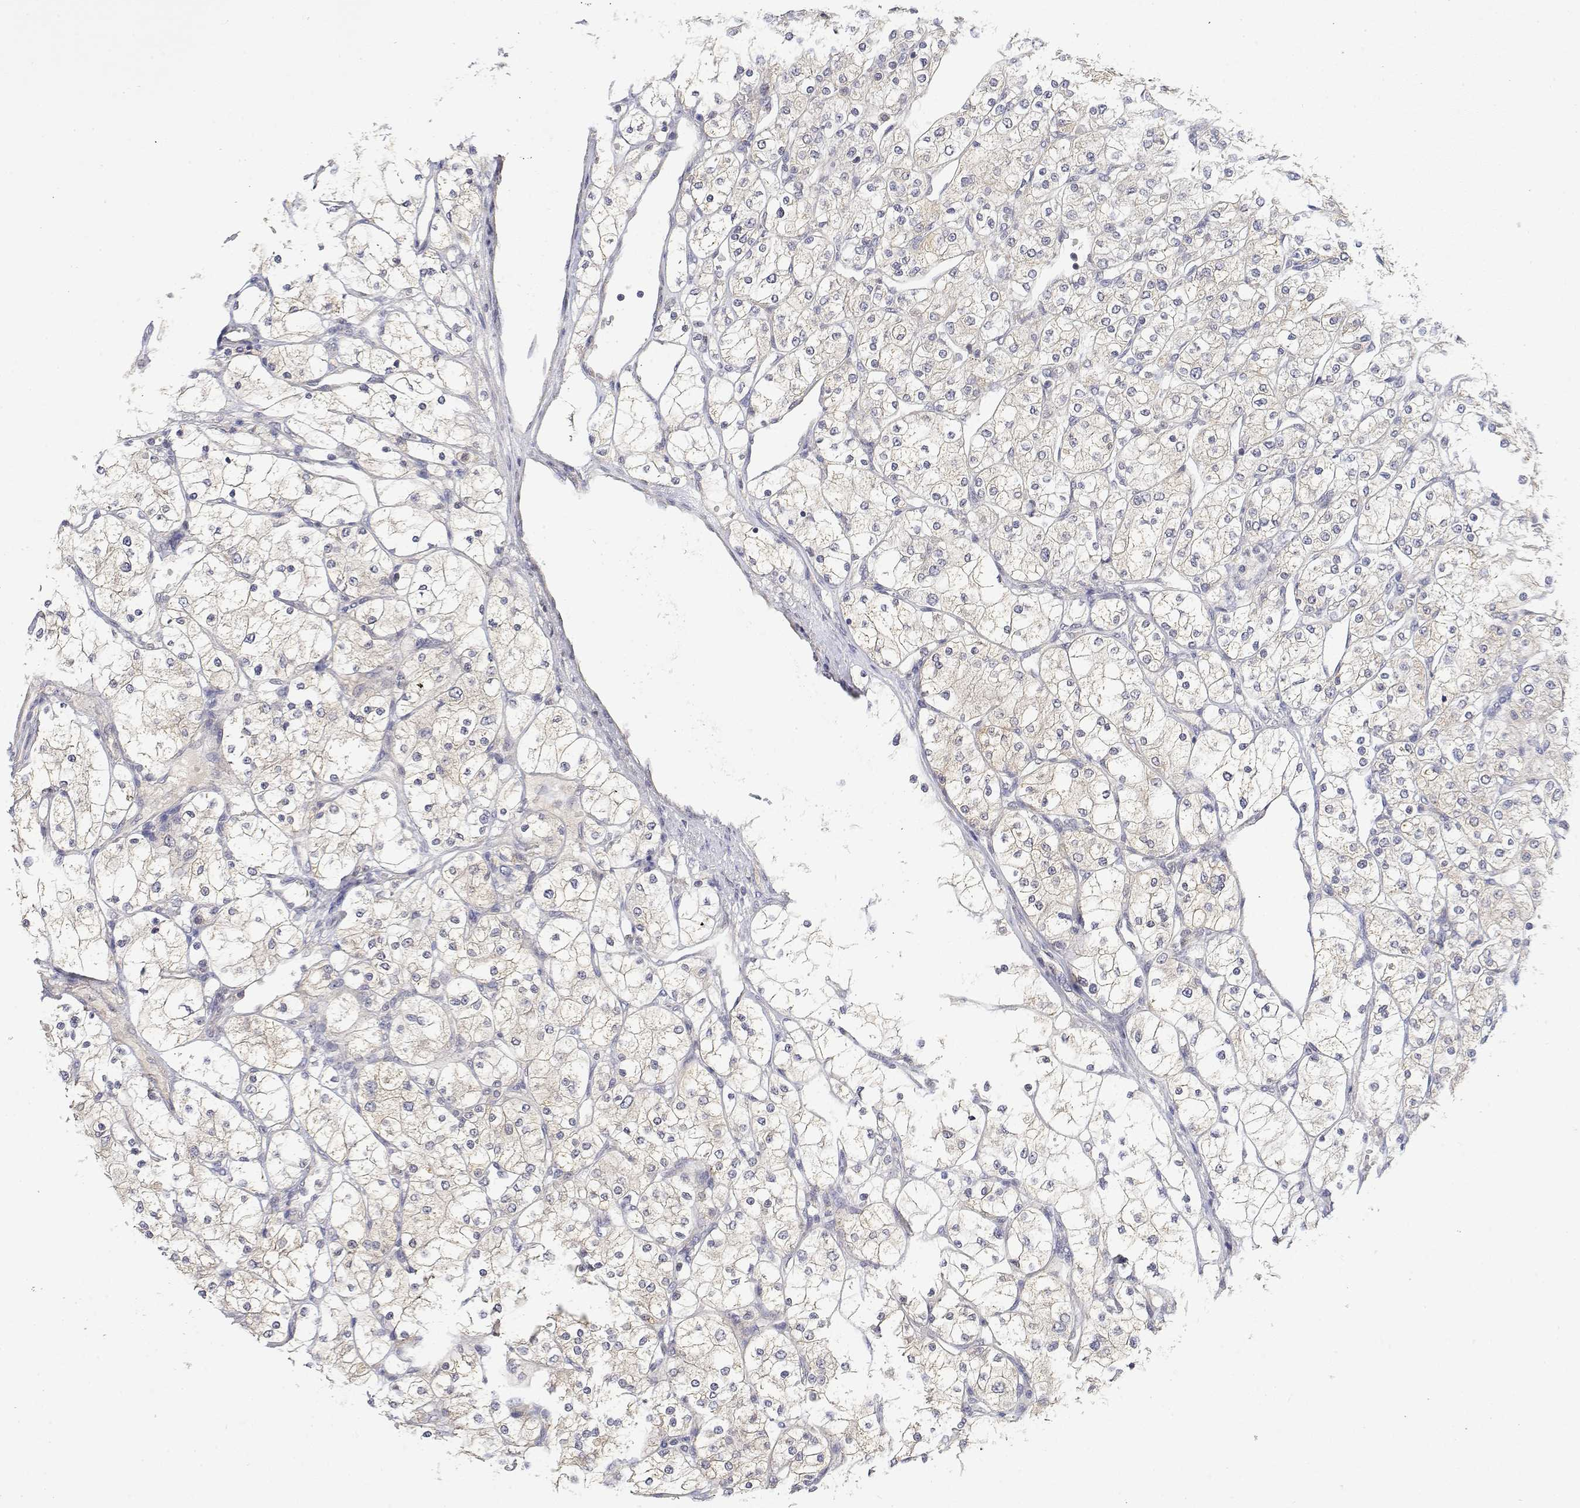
{"staining": {"intensity": "weak", "quantity": "<25%", "location": "cytoplasmic/membranous"}, "tissue": "renal cancer", "cell_type": "Tumor cells", "image_type": "cancer", "snomed": [{"axis": "morphology", "description": "Adenocarcinoma, NOS"}, {"axis": "topography", "description": "Kidney"}], "caption": "IHC micrograph of renal cancer (adenocarcinoma) stained for a protein (brown), which displays no staining in tumor cells.", "gene": "LONRF3", "patient": {"sex": "male", "age": 80}}